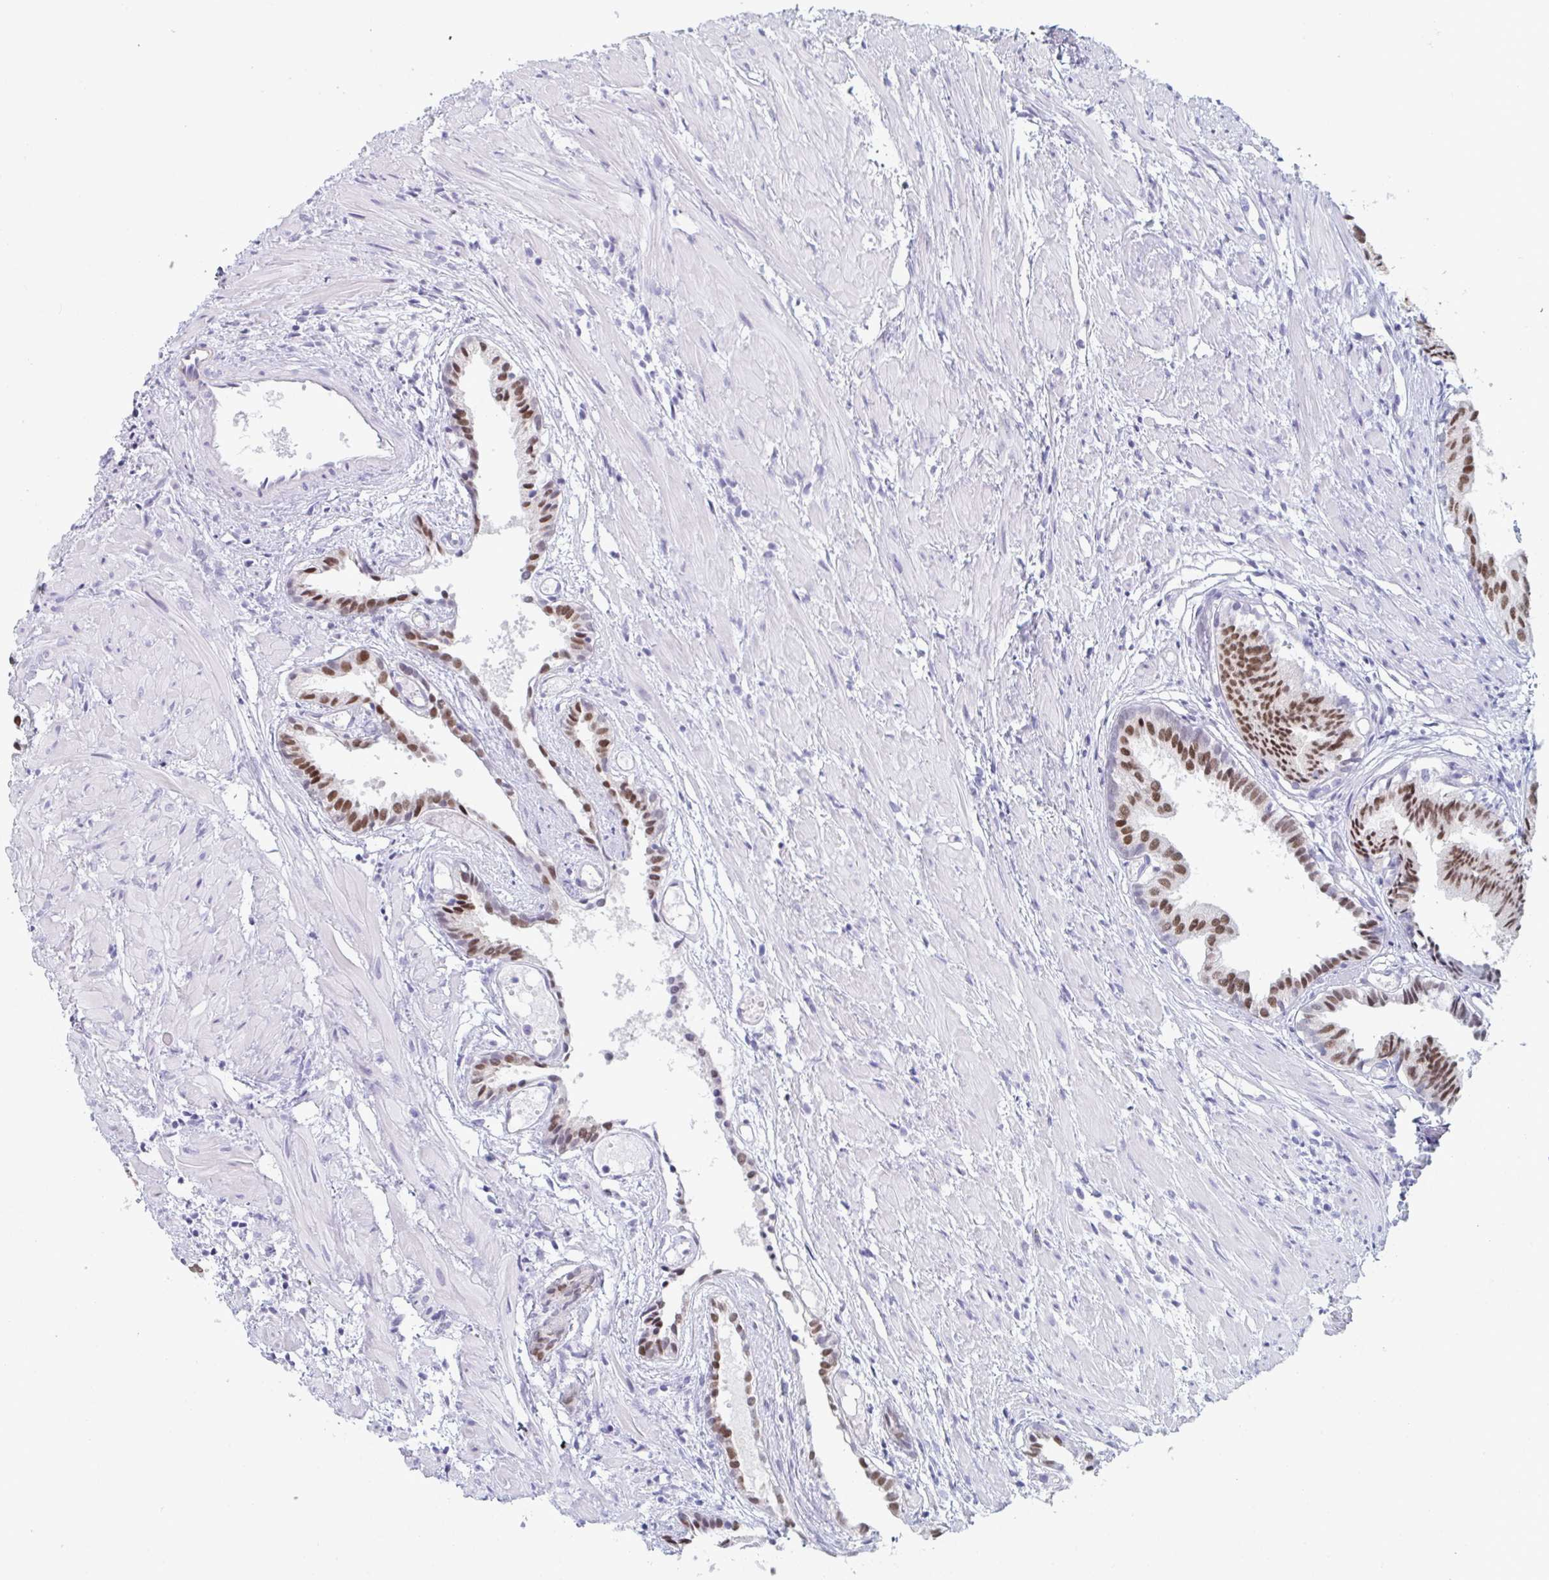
{"staining": {"intensity": "moderate", "quantity": ">75%", "location": "nuclear"}, "tissue": "prostate cancer", "cell_type": "Tumor cells", "image_type": "cancer", "snomed": [{"axis": "morphology", "description": "Adenocarcinoma, High grade"}, {"axis": "topography", "description": "Prostate"}], "caption": "An image of human prostate high-grade adenocarcinoma stained for a protein shows moderate nuclear brown staining in tumor cells. The staining is performed using DAB brown chromogen to label protein expression. The nuclei are counter-stained blue using hematoxylin.", "gene": "FOXA1", "patient": {"sex": "male", "age": 58}}